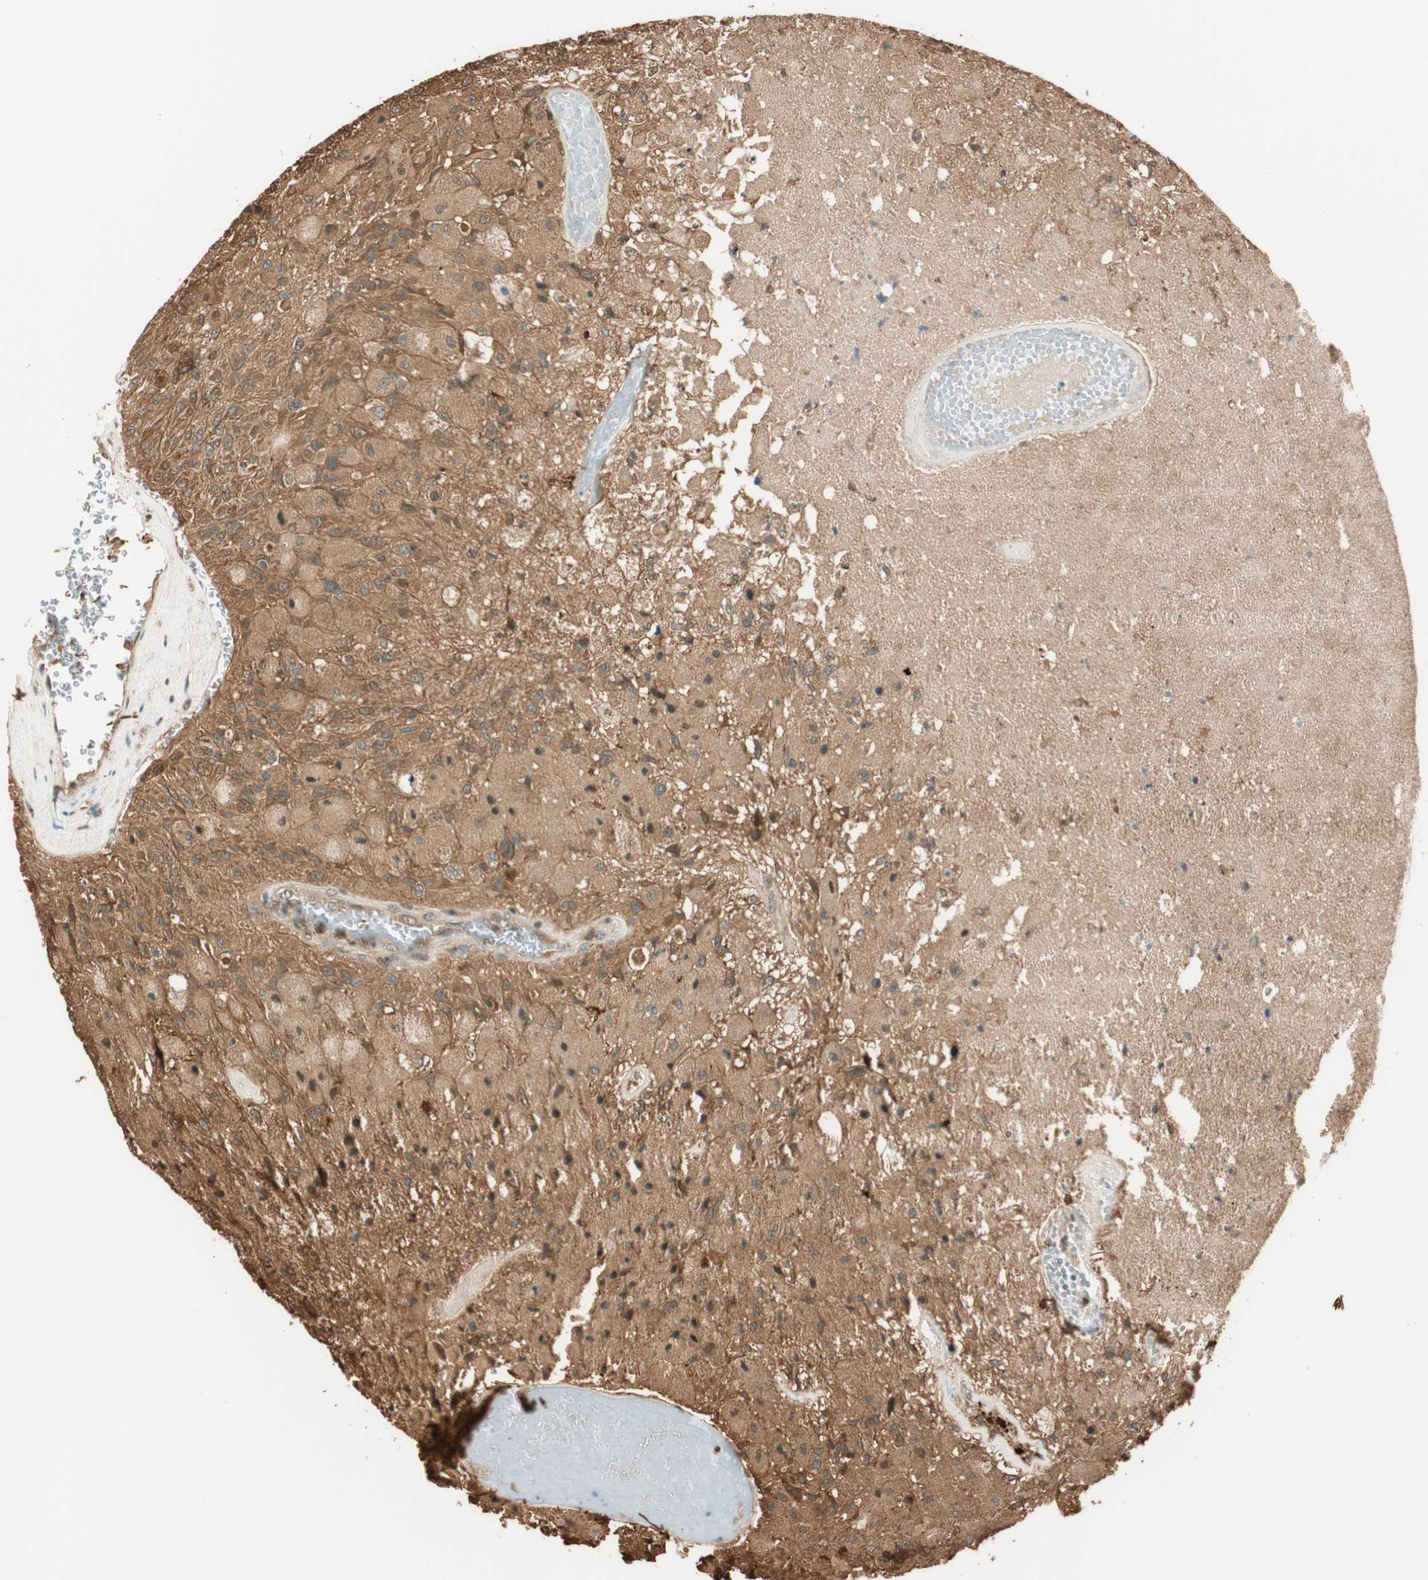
{"staining": {"intensity": "moderate", "quantity": ">75%", "location": "cytoplasmic/membranous"}, "tissue": "glioma", "cell_type": "Tumor cells", "image_type": "cancer", "snomed": [{"axis": "morphology", "description": "Normal tissue, NOS"}, {"axis": "morphology", "description": "Glioma, malignant, High grade"}, {"axis": "topography", "description": "Cerebral cortex"}], "caption": "DAB immunohistochemical staining of high-grade glioma (malignant) exhibits moderate cytoplasmic/membranous protein positivity in about >75% of tumor cells.", "gene": "ZNF443", "patient": {"sex": "male", "age": 77}}